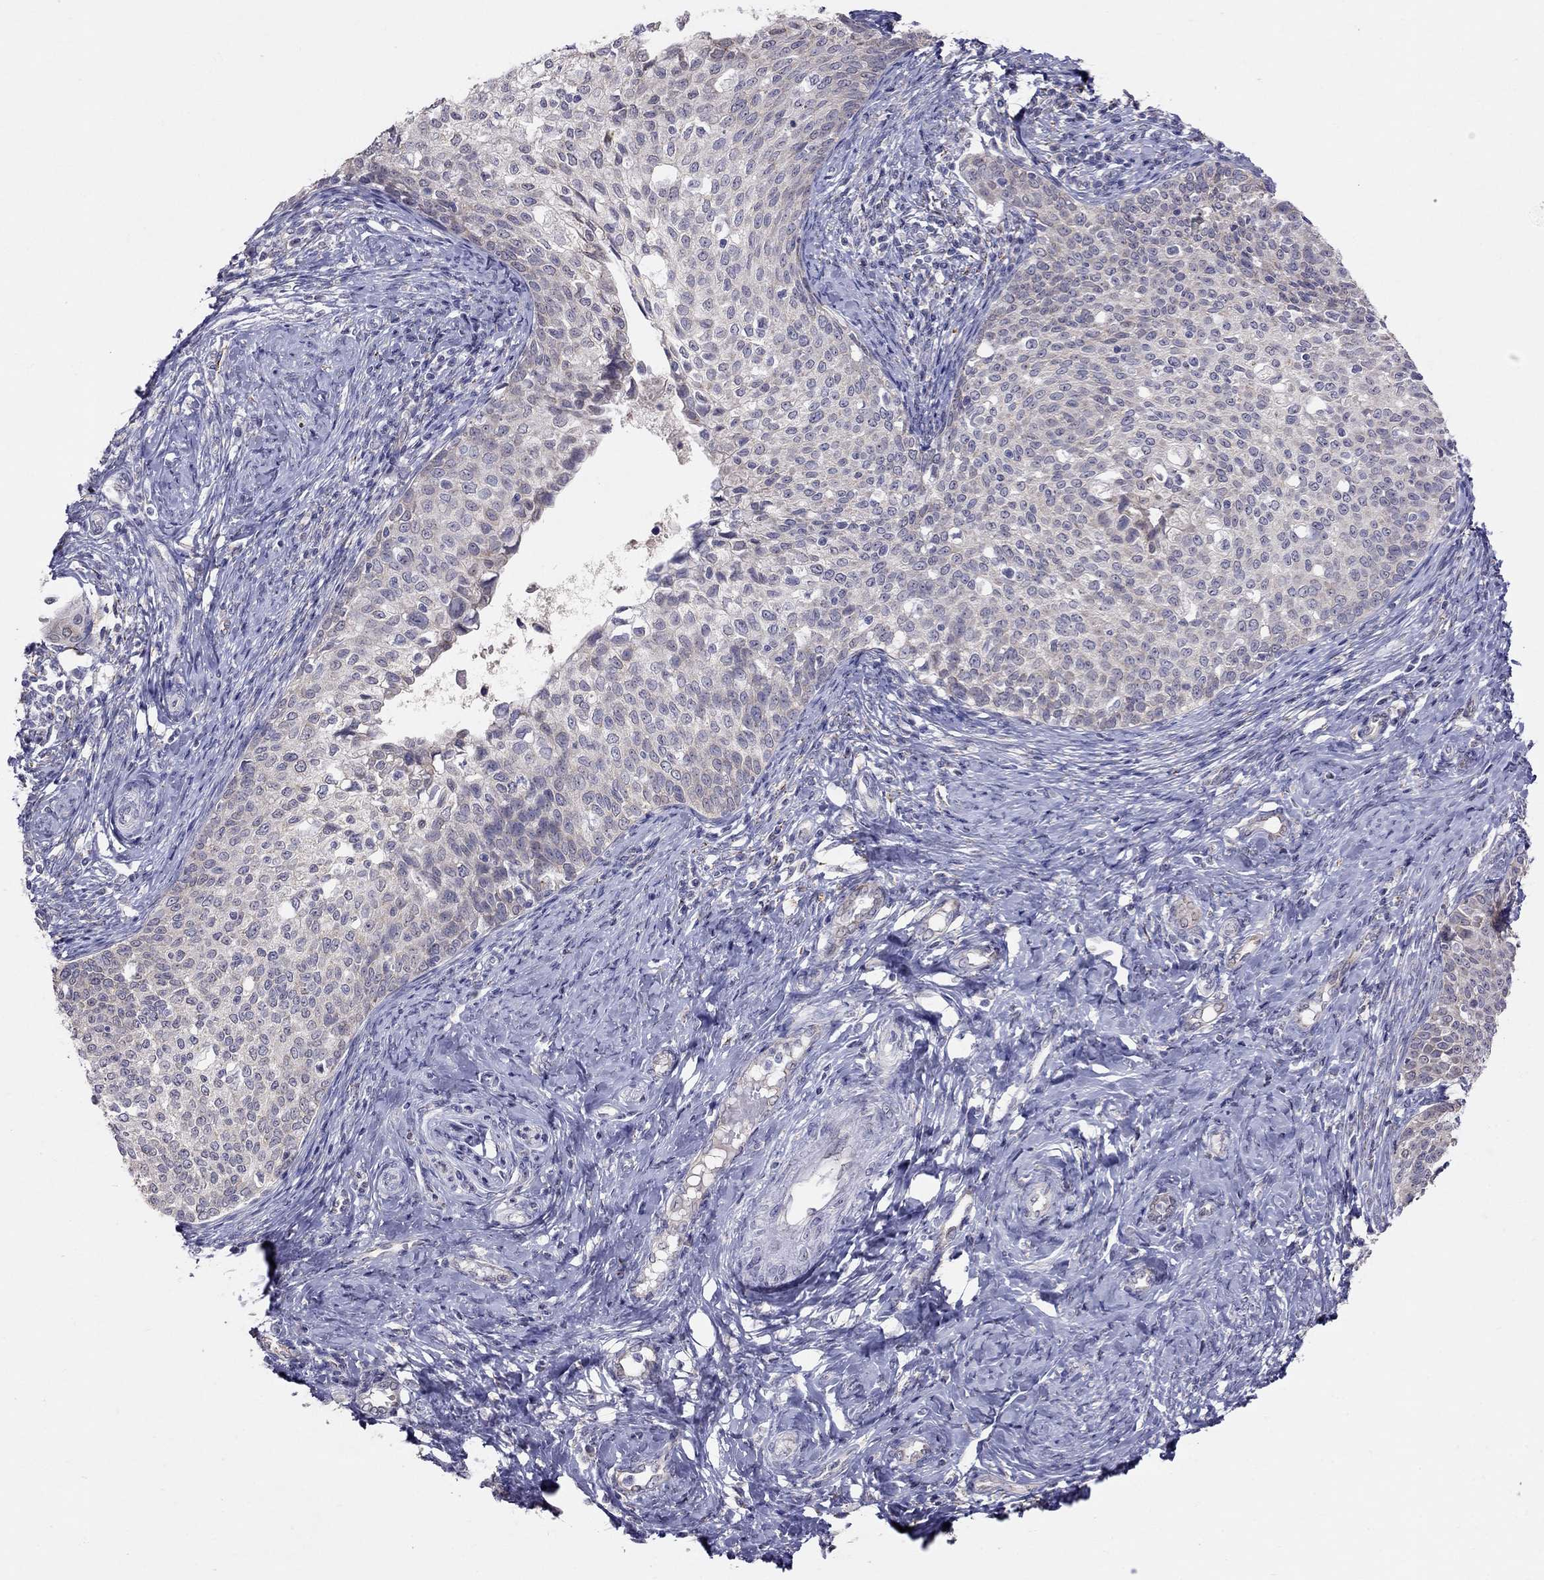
{"staining": {"intensity": "negative", "quantity": "none", "location": "none"}, "tissue": "cervical cancer", "cell_type": "Tumor cells", "image_type": "cancer", "snomed": [{"axis": "morphology", "description": "Squamous cell carcinoma, NOS"}, {"axis": "topography", "description": "Cervix"}], "caption": "The image shows no significant staining in tumor cells of cervical cancer.", "gene": "MYO3B", "patient": {"sex": "female", "age": 51}}